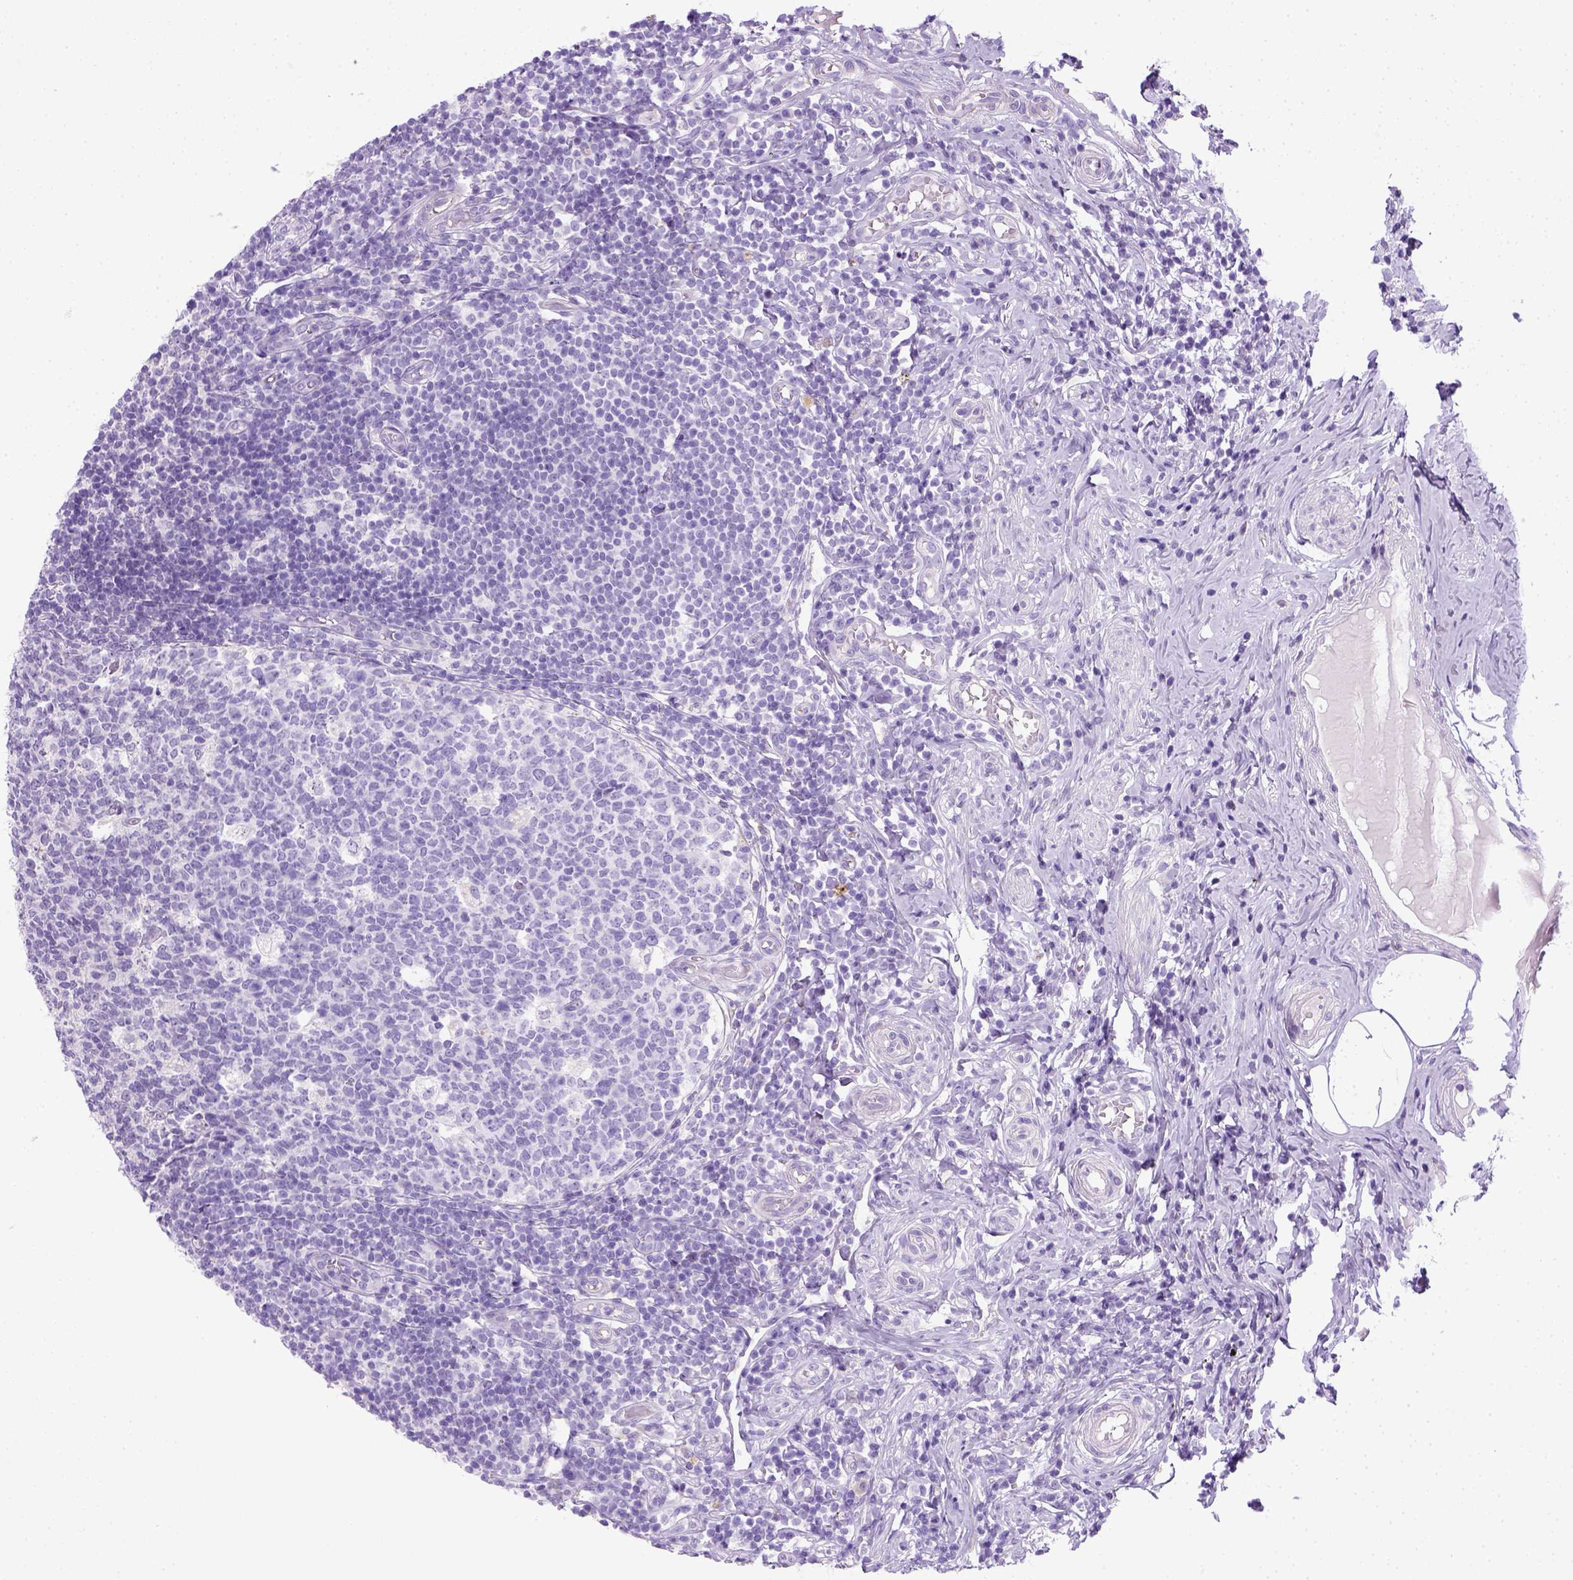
{"staining": {"intensity": "negative", "quantity": "none", "location": "none"}, "tissue": "appendix", "cell_type": "Glandular cells", "image_type": "normal", "snomed": [{"axis": "morphology", "description": "Normal tissue, NOS"}, {"axis": "topography", "description": "Appendix"}], "caption": "Appendix stained for a protein using immunohistochemistry demonstrates no positivity glandular cells.", "gene": "KRT71", "patient": {"sex": "male", "age": 18}}